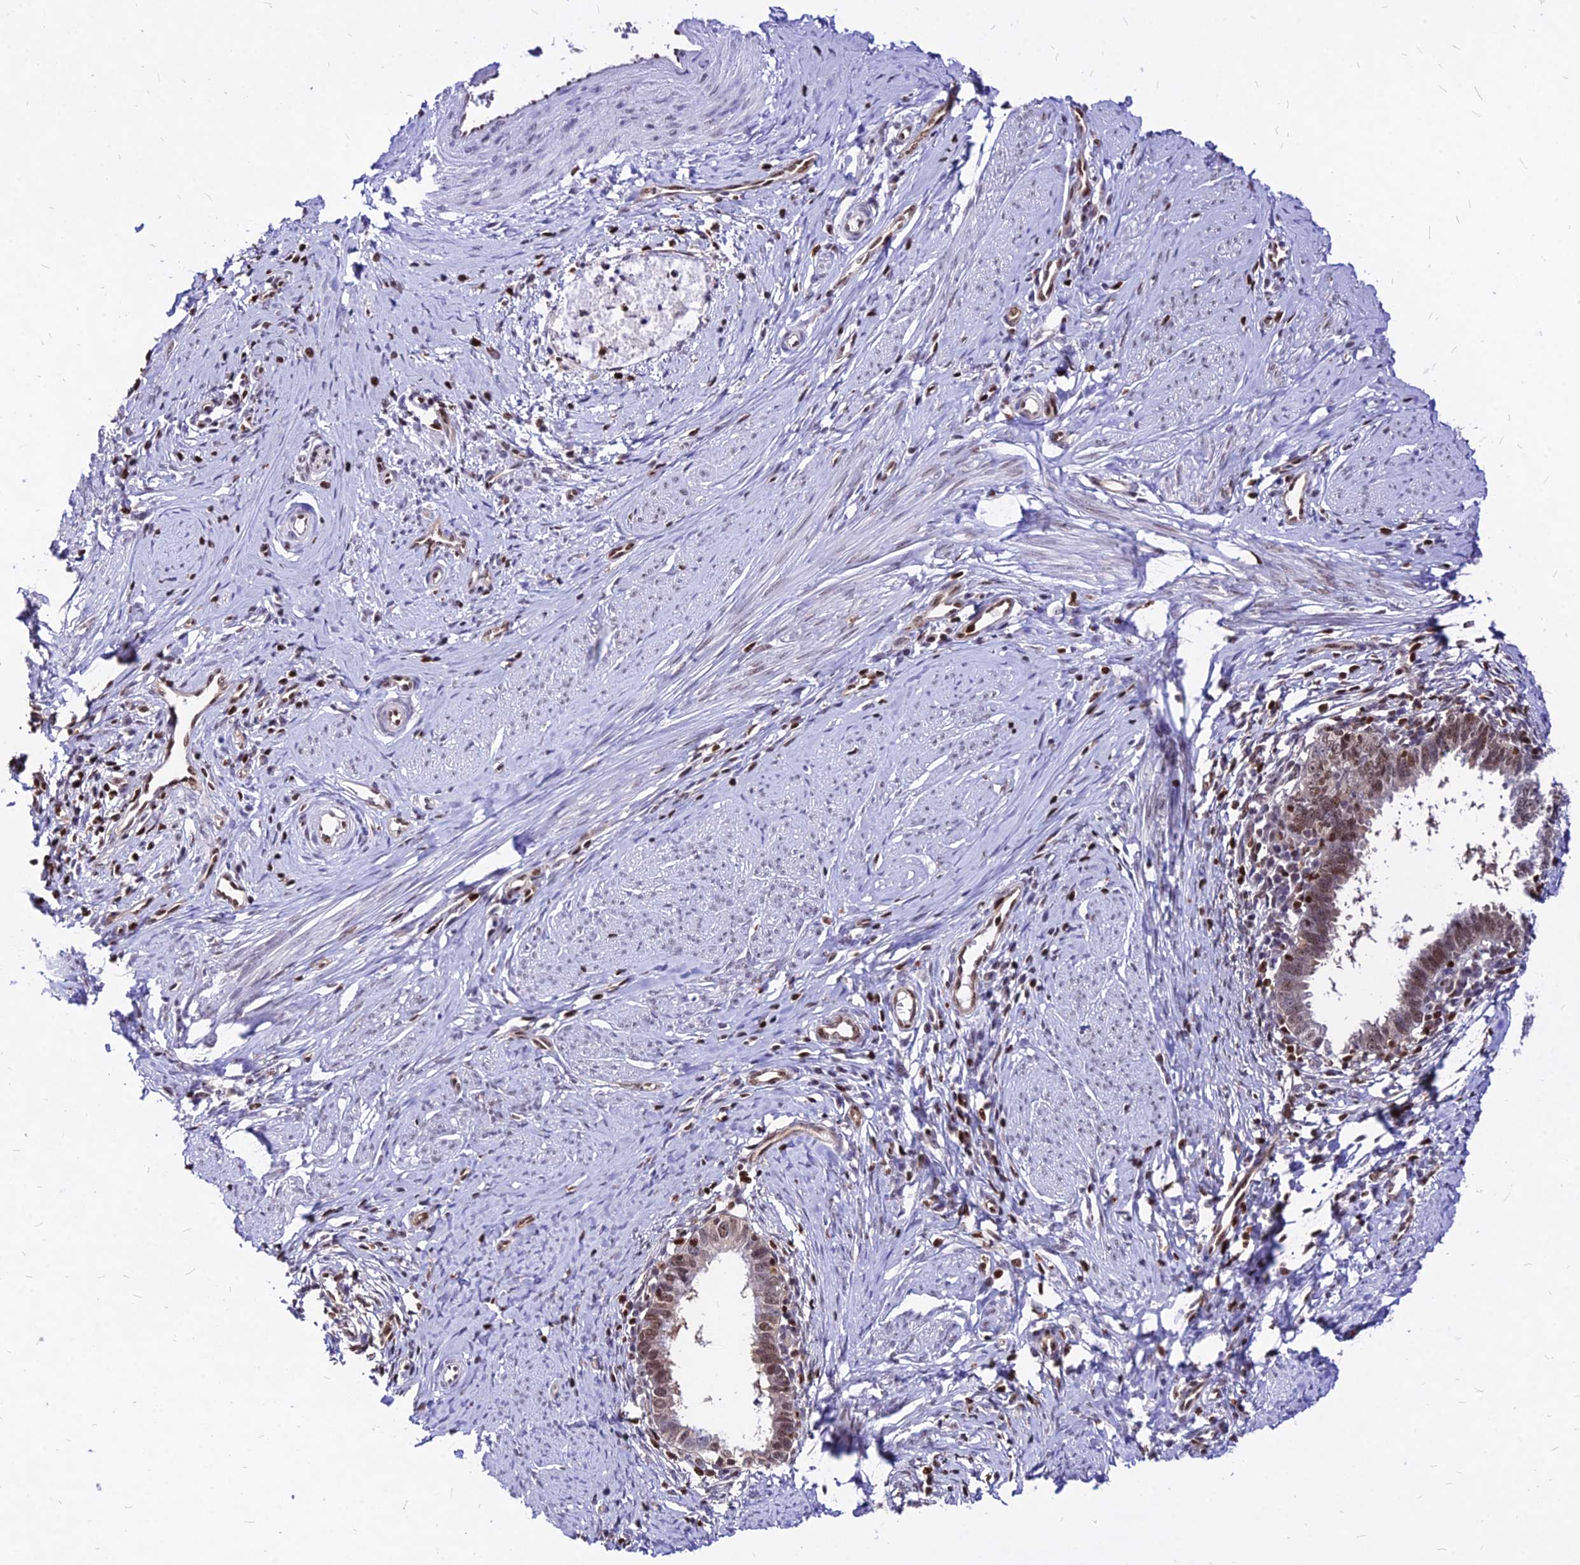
{"staining": {"intensity": "weak", "quantity": ">75%", "location": "nuclear"}, "tissue": "cervical cancer", "cell_type": "Tumor cells", "image_type": "cancer", "snomed": [{"axis": "morphology", "description": "Adenocarcinoma, NOS"}, {"axis": "topography", "description": "Cervix"}], "caption": "IHC of human cervical cancer (adenocarcinoma) shows low levels of weak nuclear expression in about >75% of tumor cells.", "gene": "PAXX", "patient": {"sex": "female", "age": 36}}